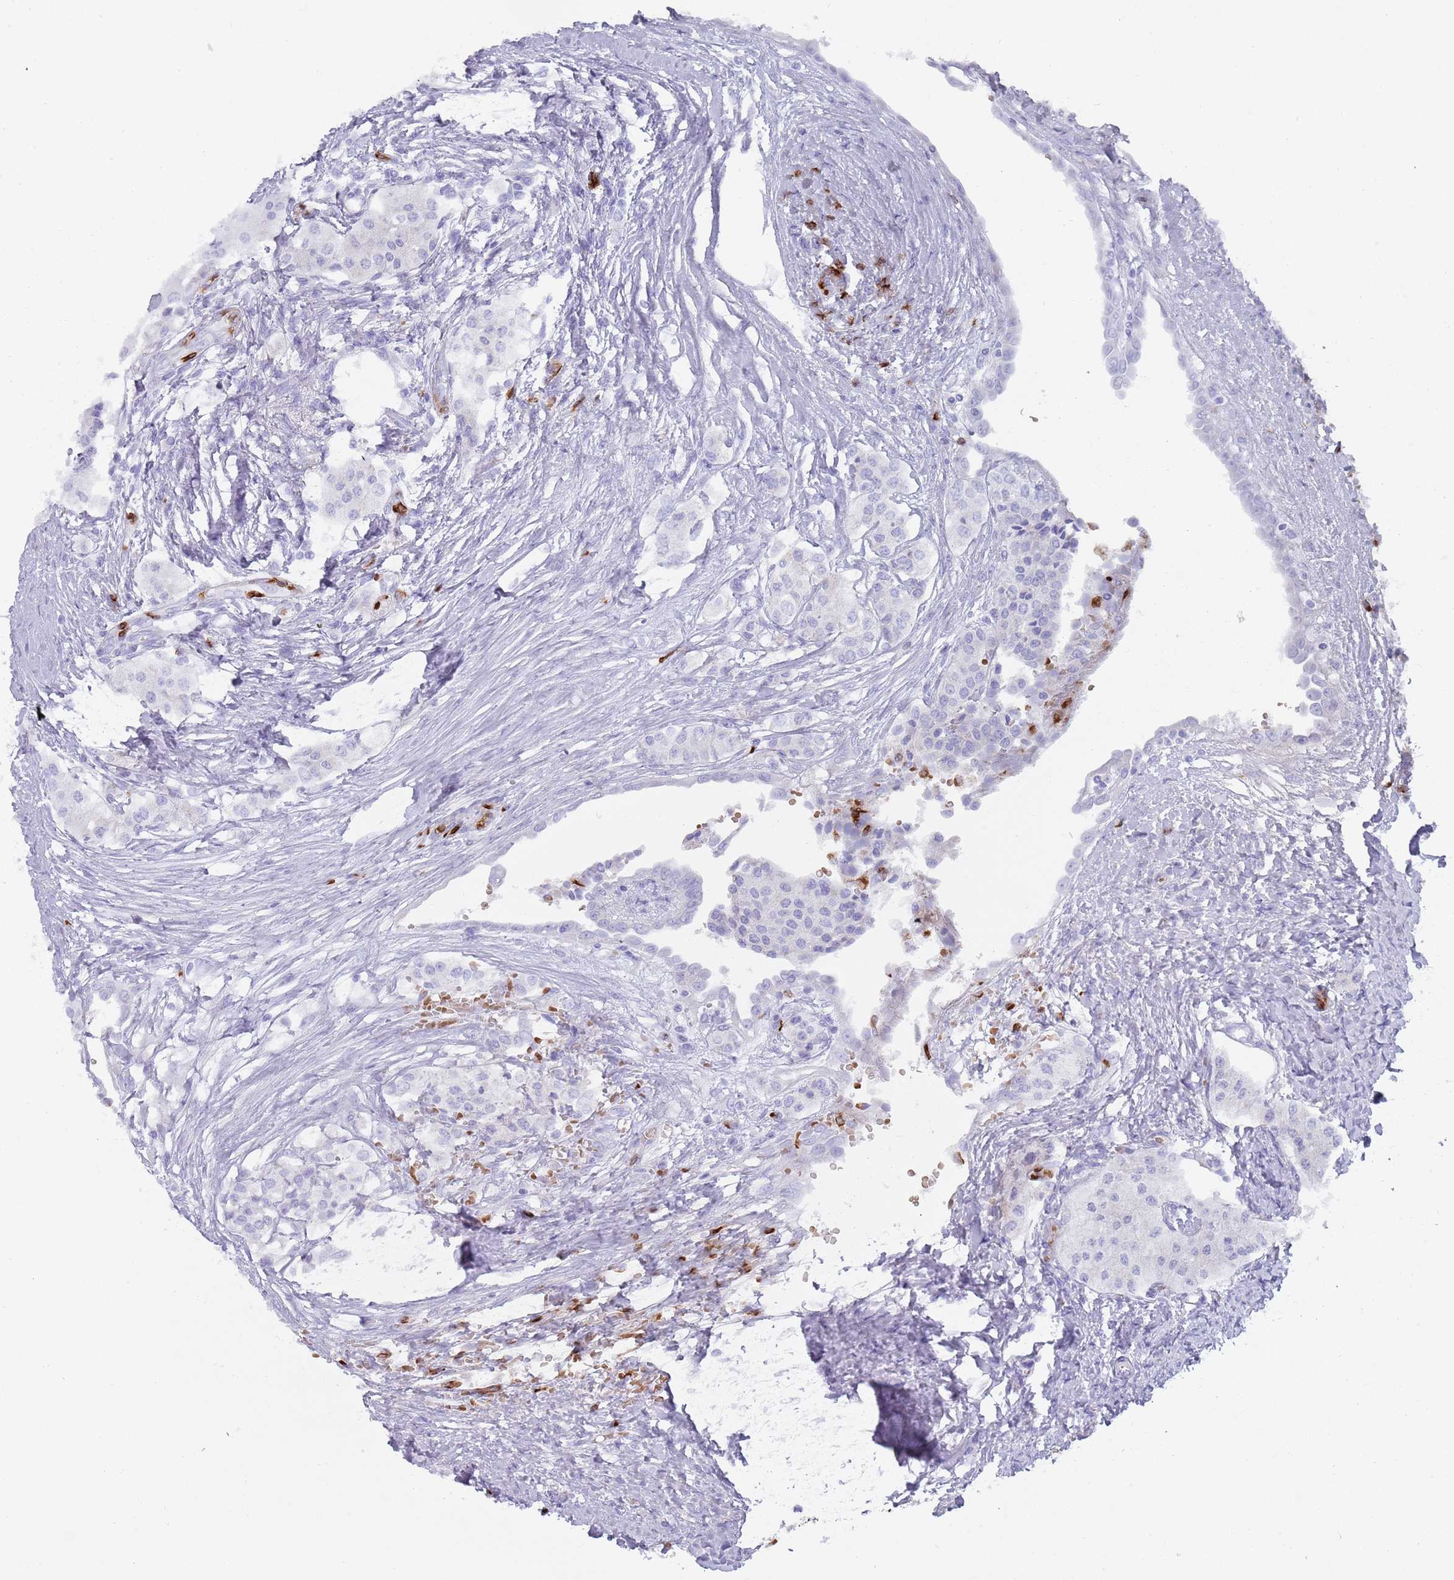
{"staining": {"intensity": "negative", "quantity": "none", "location": "none"}, "tissue": "carcinoid", "cell_type": "Tumor cells", "image_type": "cancer", "snomed": [{"axis": "morphology", "description": "Carcinoid, malignant, NOS"}, {"axis": "topography", "description": "Colon"}], "caption": "Tumor cells are negative for protein expression in human carcinoid. The staining is performed using DAB brown chromogen with nuclei counter-stained in using hematoxylin.", "gene": "TMEM251", "patient": {"sex": "female", "age": 52}}